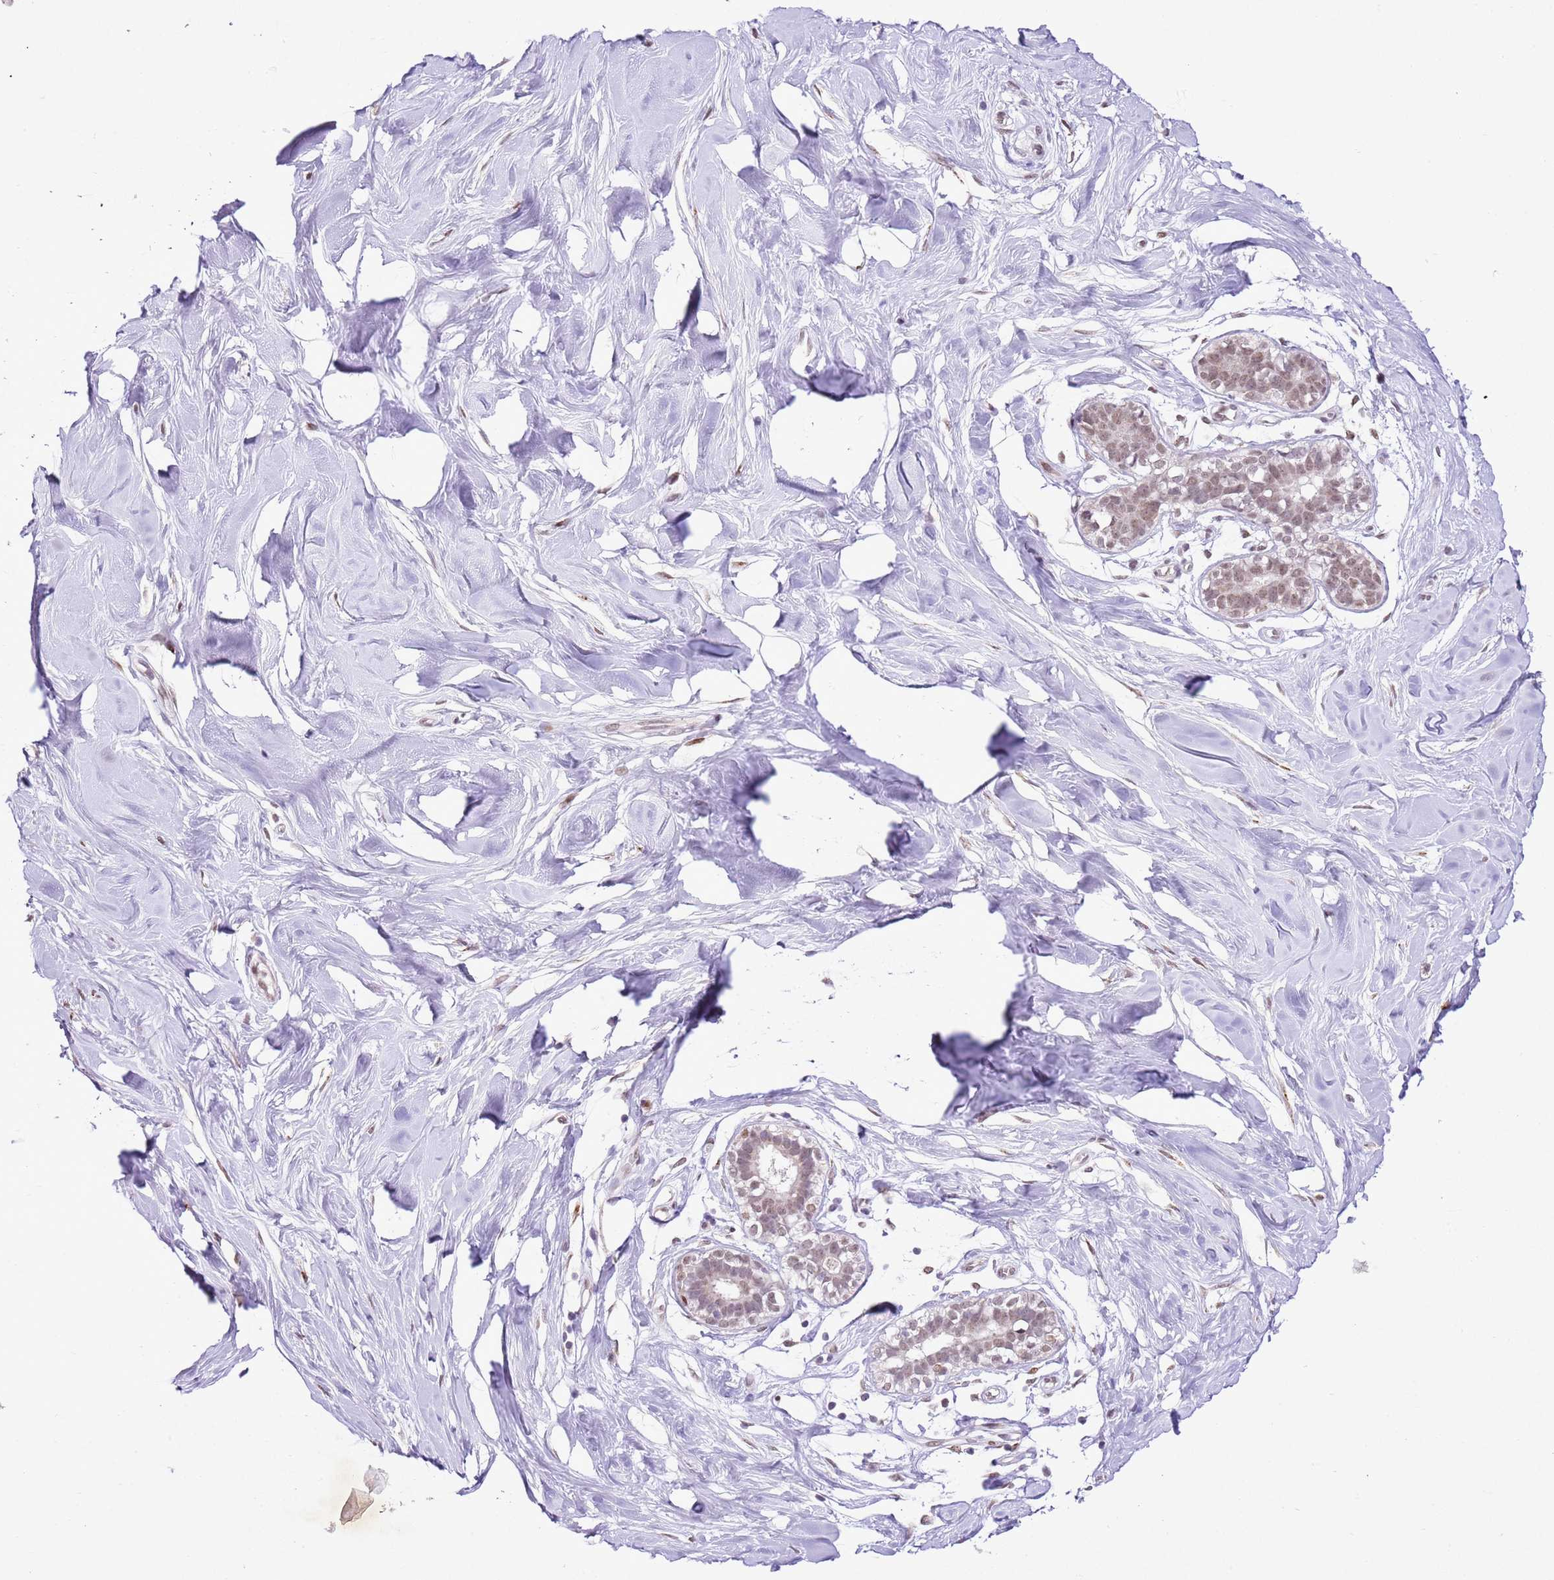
{"staining": {"intensity": "negative", "quantity": "none", "location": "none"}, "tissue": "adipose tissue", "cell_type": "Adipocytes", "image_type": "normal", "snomed": [{"axis": "morphology", "description": "Normal tissue, NOS"}, {"axis": "topography", "description": "Breast"}], "caption": "Immunohistochemistry photomicrograph of benign adipose tissue stained for a protein (brown), which demonstrates no positivity in adipocytes.", "gene": "NACC2", "patient": {"sex": "female", "age": 26}}